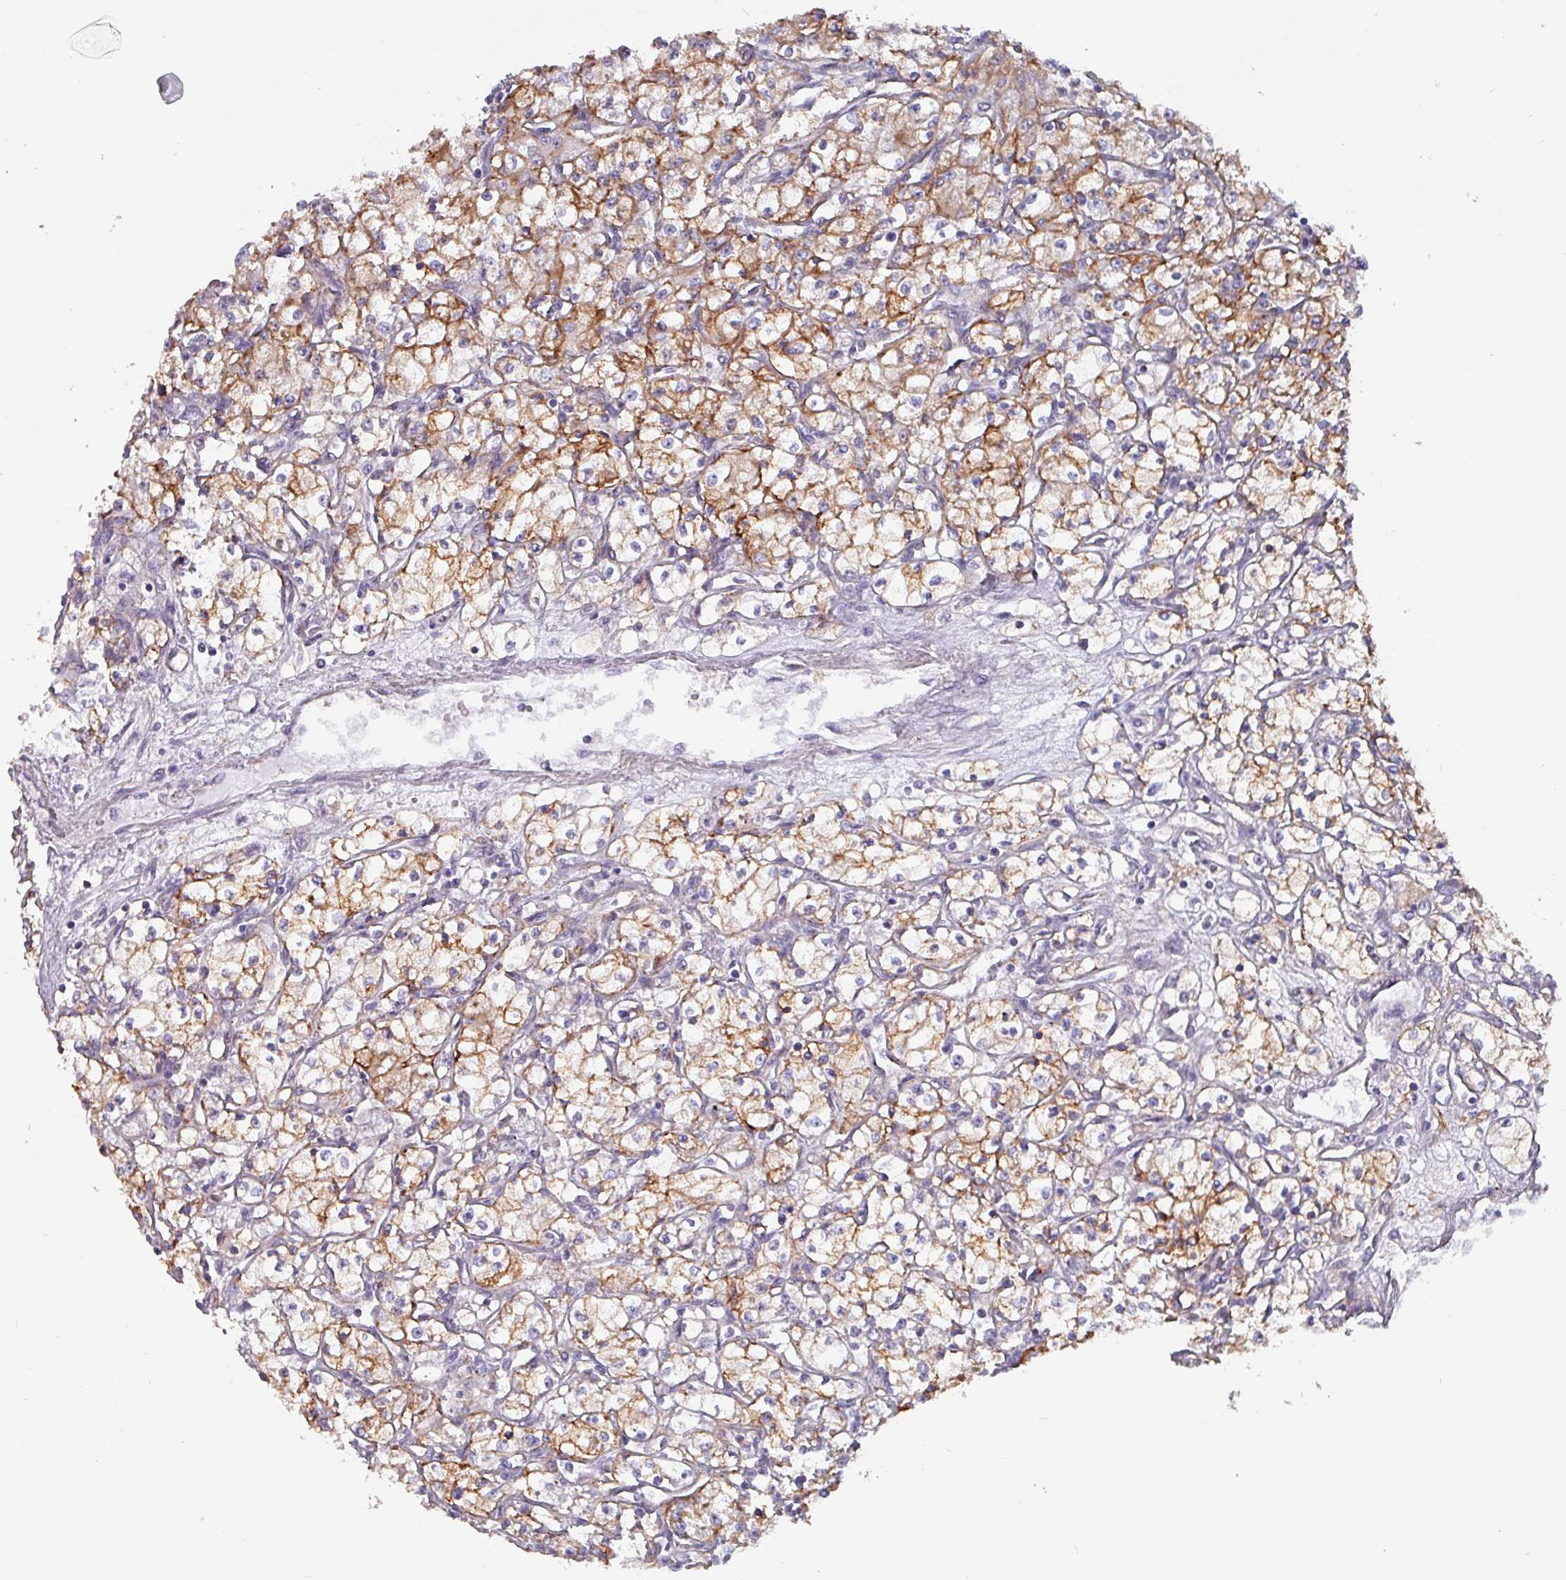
{"staining": {"intensity": "moderate", "quantity": ">75%", "location": "cytoplasmic/membranous"}, "tissue": "renal cancer", "cell_type": "Tumor cells", "image_type": "cancer", "snomed": [{"axis": "morphology", "description": "Adenocarcinoma, NOS"}, {"axis": "topography", "description": "Kidney"}], "caption": "A micrograph showing moderate cytoplasmic/membranous positivity in about >75% of tumor cells in renal cancer (adenocarcinoma), as visualized by brown immunohistochemical staining.", "gene": "ZNF816-ZNF321P", "patient": {"sex": "male", "age": 59}}